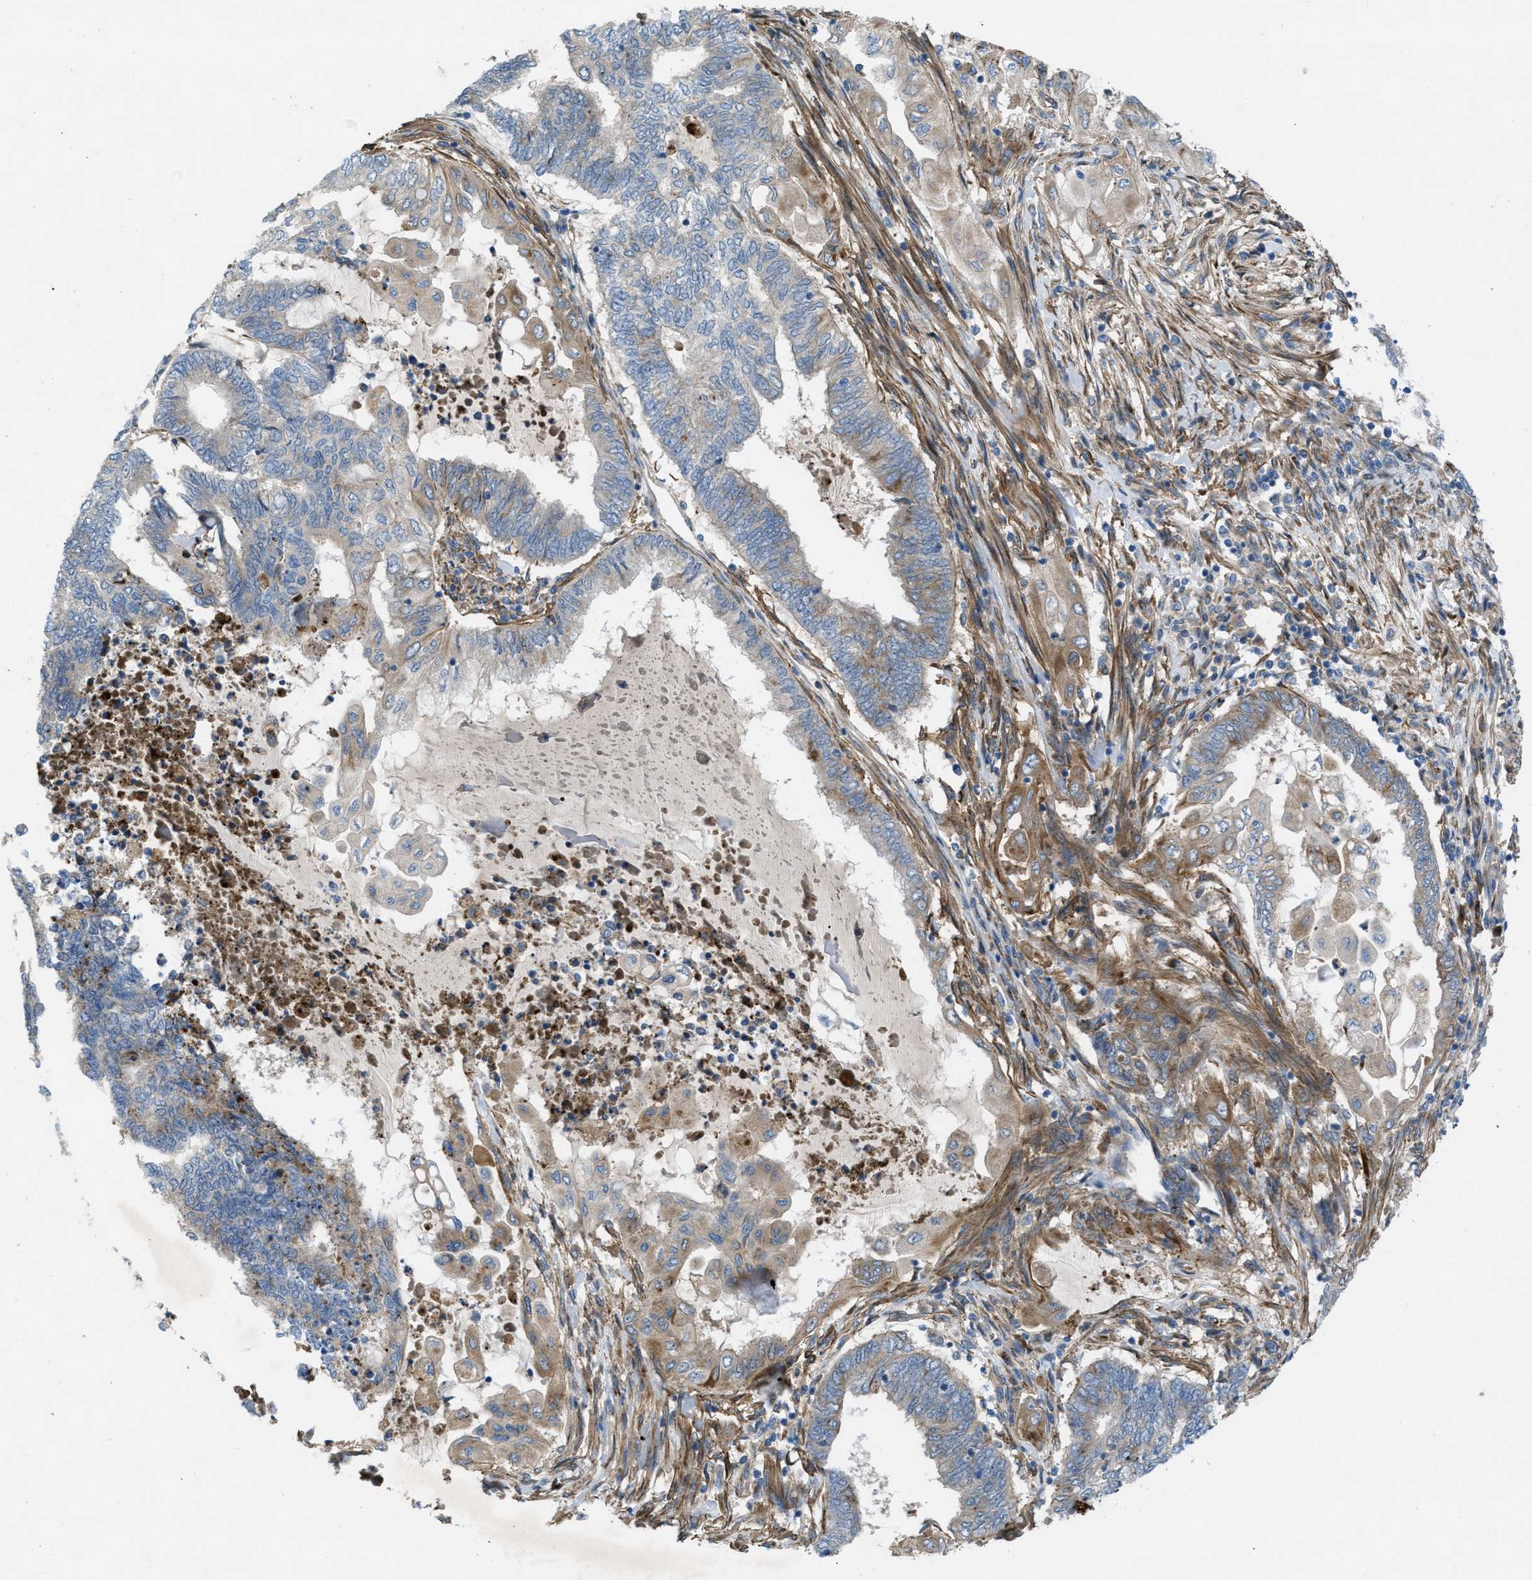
{"staining": {"intensity": "weak", "quantity": "<25%", "location": "cytoplasmic/membranous"}, "tissue": "endometrial cancer", "cell_type": "Tumor cells", "image_type": "cancer", "snomed": [{"axis": "morphology", "description": "Adenocarcinoma, NOS"}, {"axis": "topography", "description": "Uterus"}, {"axis": "topography", "description": "Endometrium"}], "caption": "This is an immunohistochemistry image of human endometrial adenocarcinoma. There is no staining in tumor cells.", "gene": "SLC6A9", "patient": {"sex": "female", "age": 70}}